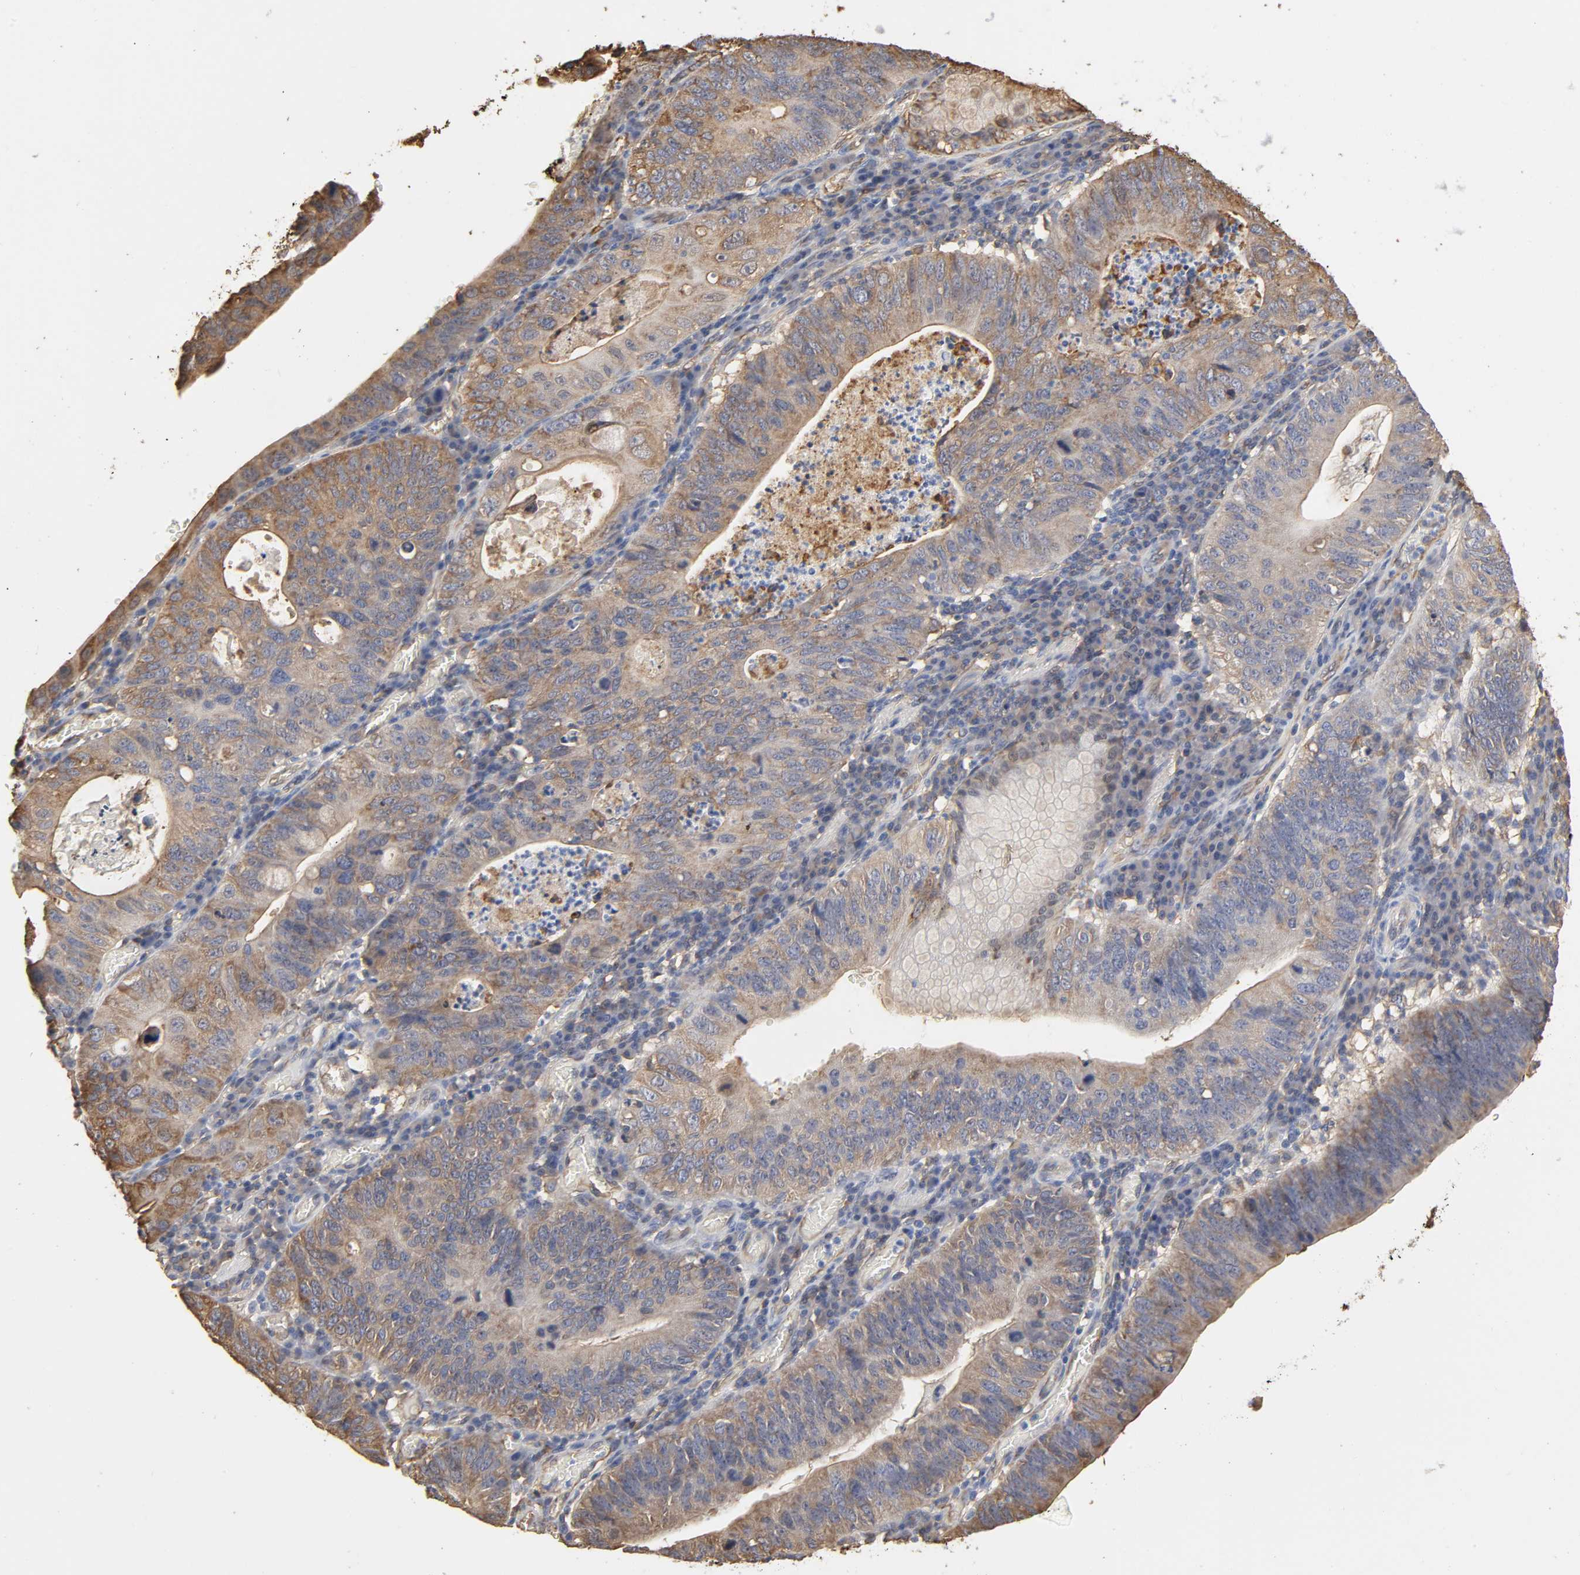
{"staining": {"intensity": "moderate", "quantity": ">75%", "location": "cytoplasmic/membranous"}, "tissue": "stomach cancer", "cell_type": "Tumor cells", "image_type": "cancer", "snomed": [{"axis": "morphology", "description": "Adenocarcinoma, NOS"}, {"axis": "topography", "description": "Stomach"}], "caption": "A micrograph of human stomach cancer stained for a protein reveals moderate cytoplasmic/membranous brown staining in tumor cells.", "gene": "ANXA2", "patient": {"sex": "male", "age": 59}}